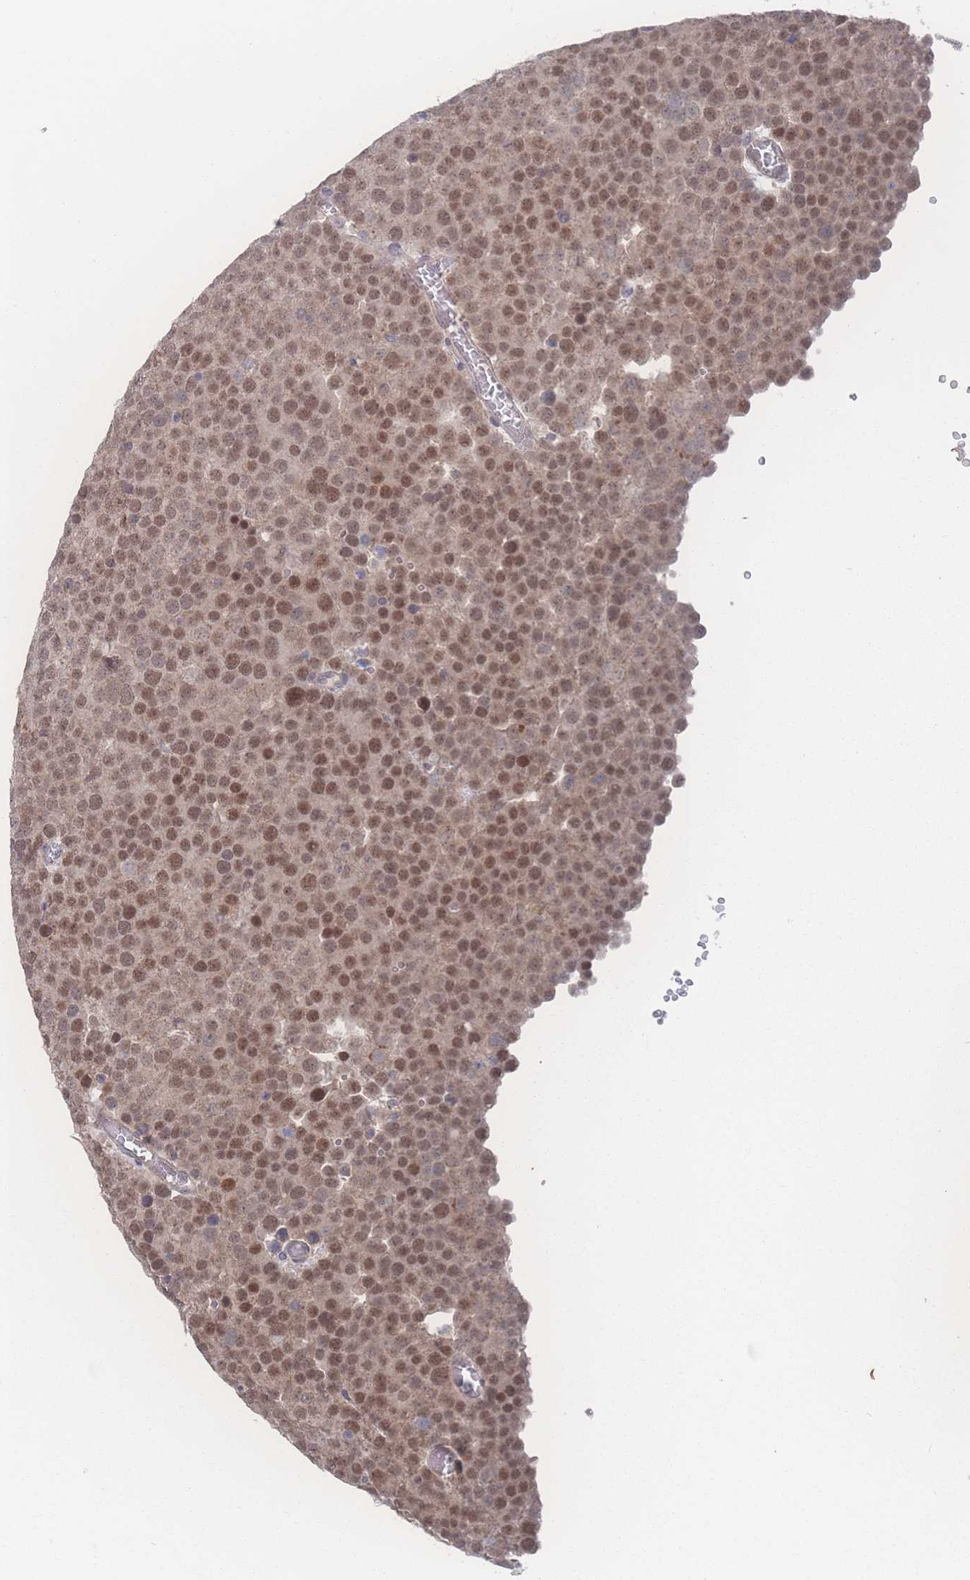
{"staining": {"intensity": "moderate", "quantity": ">75%", "location": "nuclear"}, "tissue": "testis cancer", "cell_type": "Tumor cells", "image_type": "cancer", "snomed": [{"axis": "morphology", "description": "Normal tissue, NOS"}, {"axis": "morphology", "description": "Seminoma, NOS"}, {"axis": "topography", "description": "Testis"}], "caption": "A micrograph of human testis cancer (seminoma) stained for a protein exhibits moderate nuclear brown staining in tumor cells.", "gene": "NBEAL1", "patient": {"sex": "male", "age": 71}}